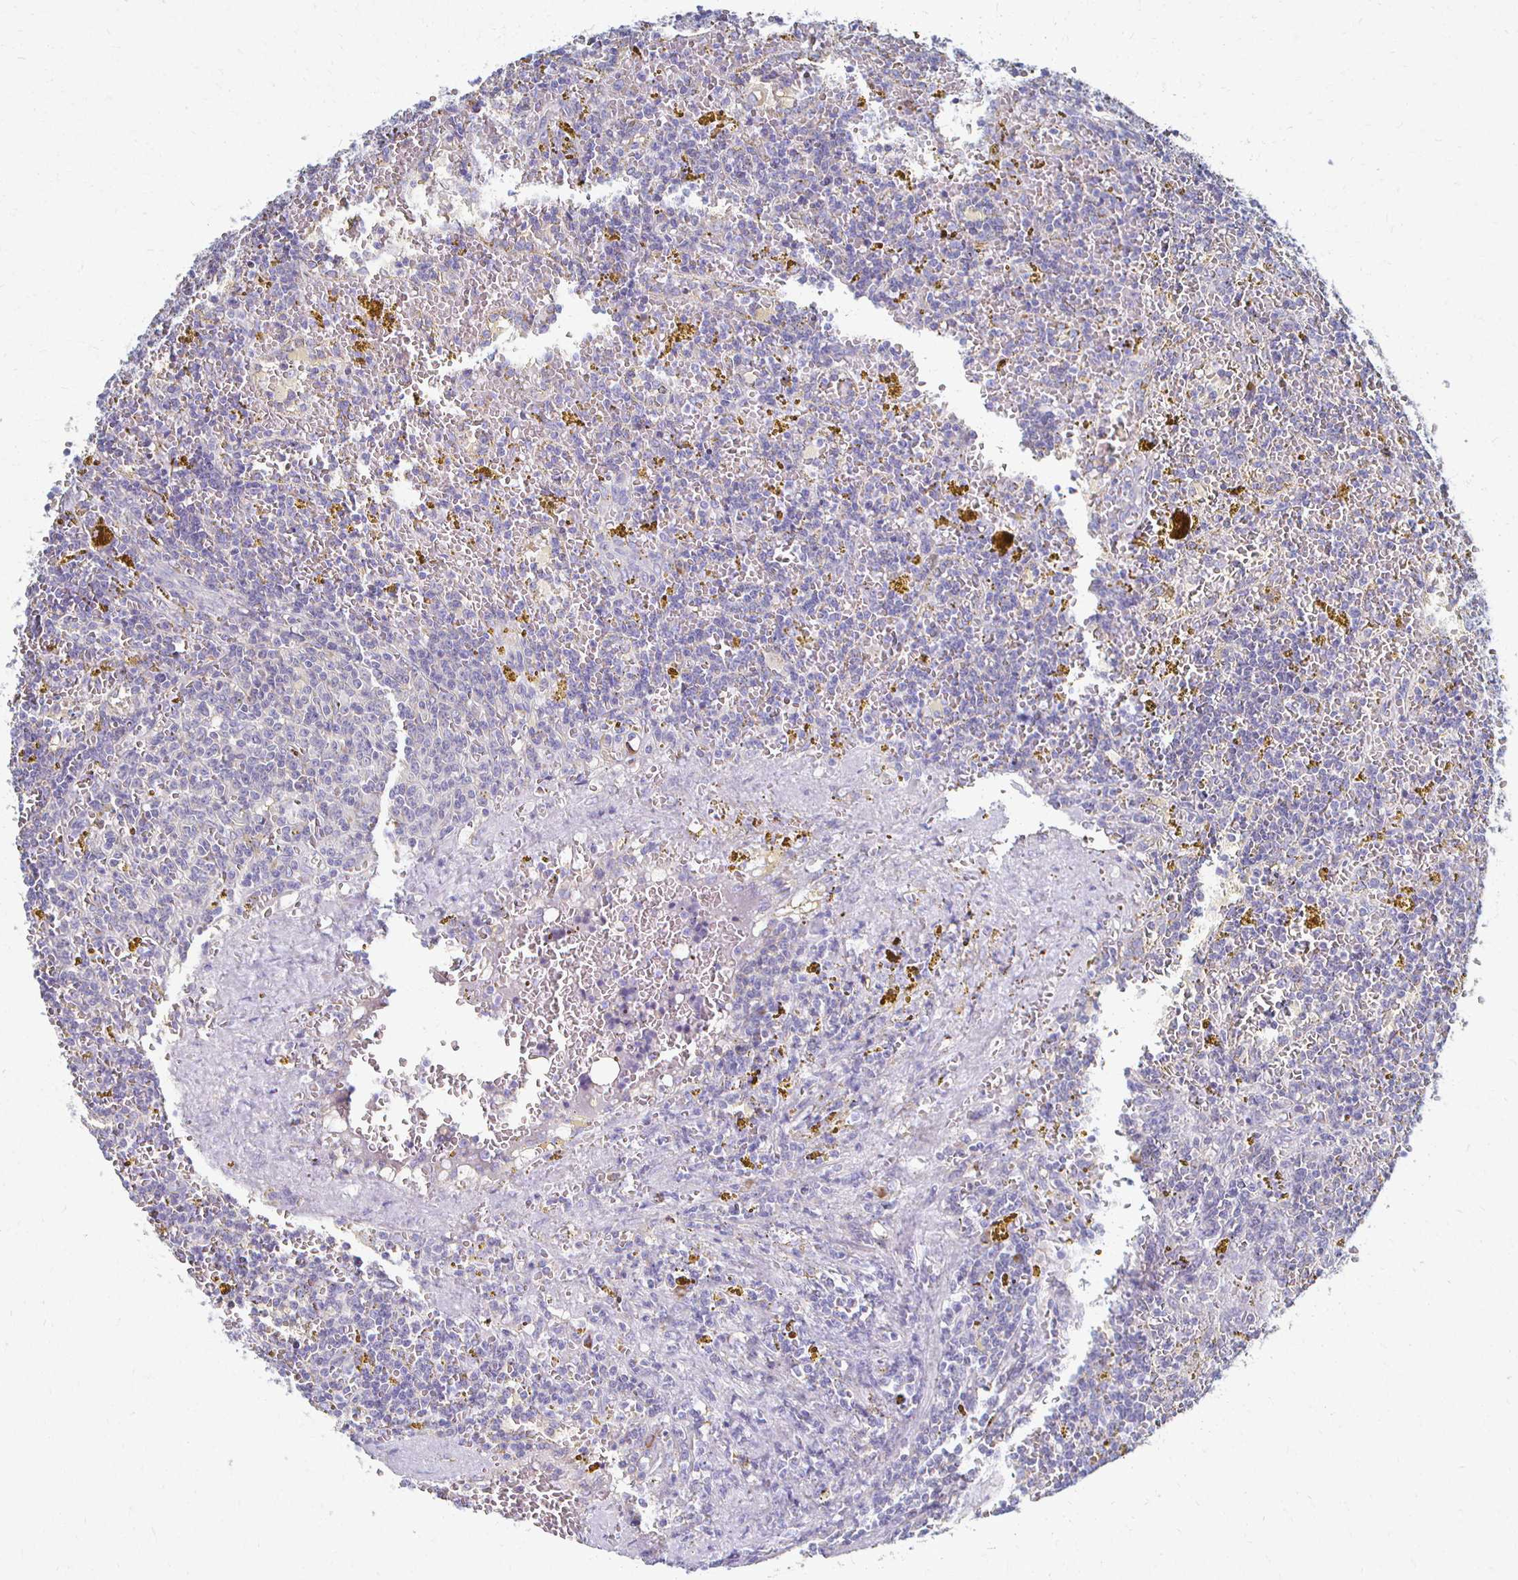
{"staining": {"intensity": "negative", "quantity": "none", "location": "none"}, "tissue": "lymphoma", "cell_type": "Tumor cells", "image_type": "cancer", "snomed": [{"axis": "morphology", "description": "Malignant lymphoma, non-Hodgkin's type, Low grade"}, {"axis": "topography", "description": "Spleen"}, {"axis": "topography", "description": "Lymph node"}], "caption": "Immunohistochemistry of low-grade malignant lymphoma, non-Hodgkin's type demonstrates no staining in tumor cells.", "gene": "ATP1A3", "patient": {"sex": "female", "age": 66}}